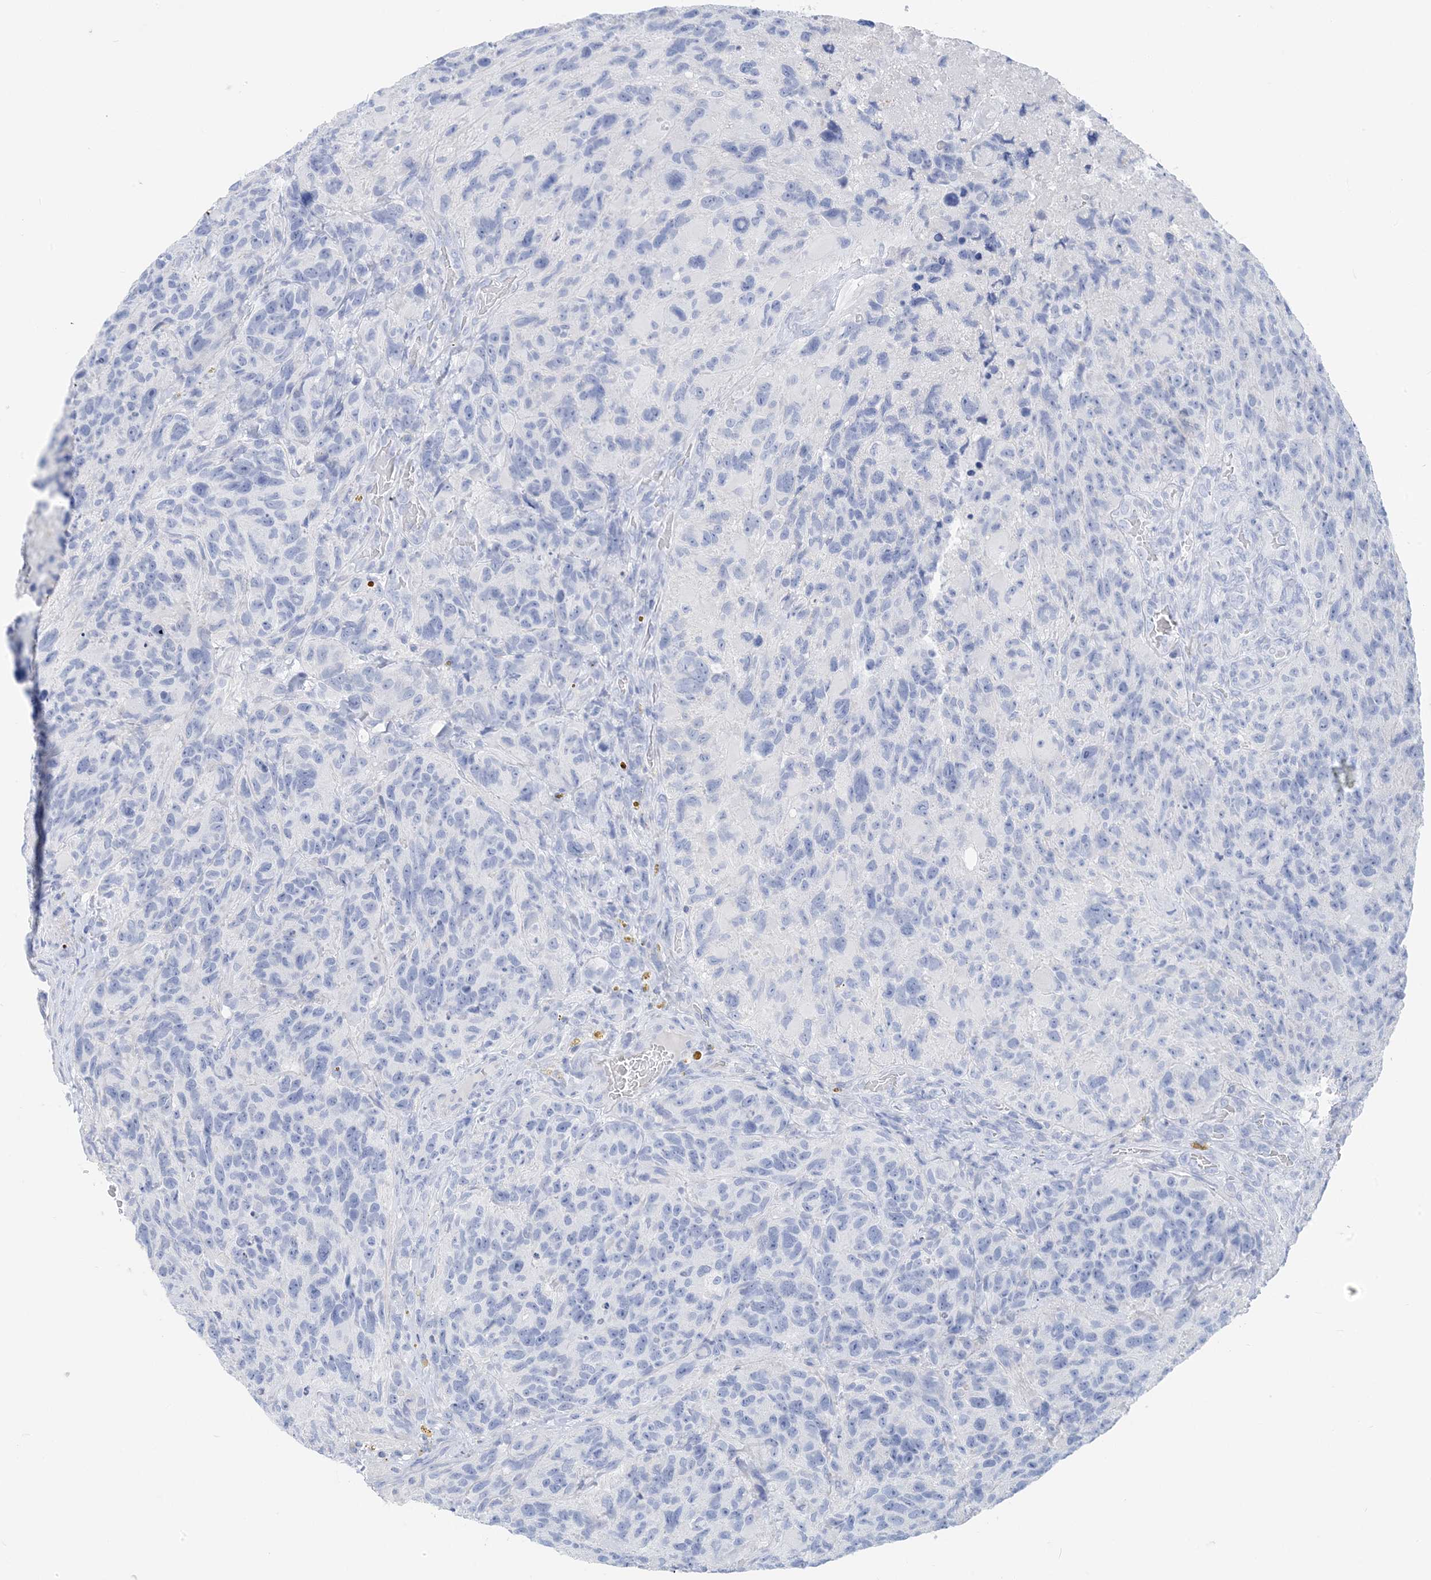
{"staining": {"intensity": "negative", "quantity": "none", "location": "none"}, "tissue": "glioma", "cell_type": "Tumor cells", "image_type": "cancer", "snomed": [{"axis": "morphology", "description": "Glioma, malignant, High grade"}, {"axis": "topography", "description": "Brain"}], "caption": "Immunohistochemical staining of human malignant glioma (high-grade) exhibits no significant staining in tumor cells.", "gene": "SH3YL1", "patient": {"sex": "male", "age": 69}}